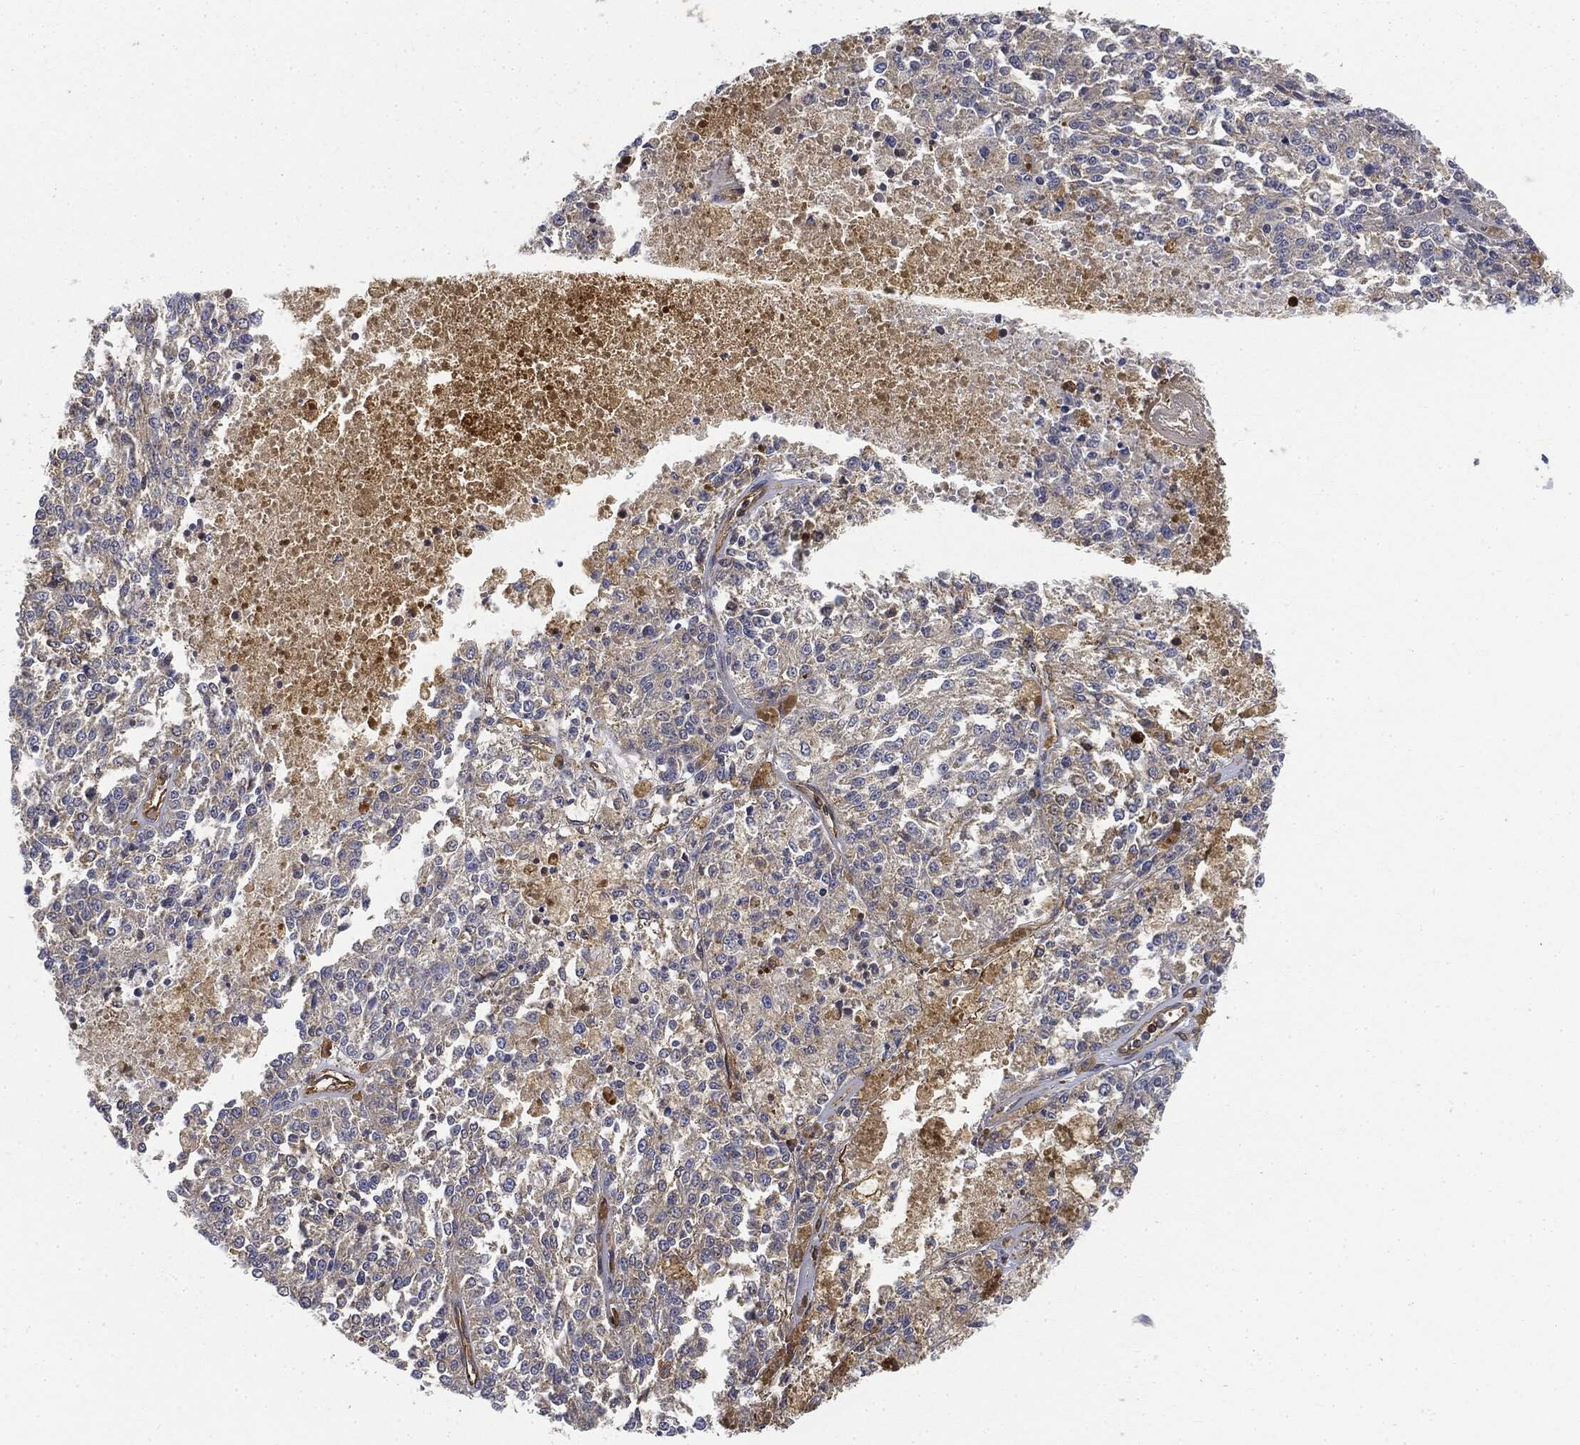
{"staining": {"intensity": "weak", "quantity": "<25%", "location": "cytoplasmic/membranous"}, "tissue": "melanoma", "cell_type": "Tumor cells", "image_type": "cancer", "snomed": [{"axis": "morphology", "description": "Malignant melanoma, Metastatic site"}, {"axis": "topography", "description": "Lymph node"}], "caption": "This is a image of immunohistochemistry (IHC) staining of melanoma, which shows no positivity in tumor cells.", "gene": "WDR1", "patient": {"sex": "female", "age": 64}}